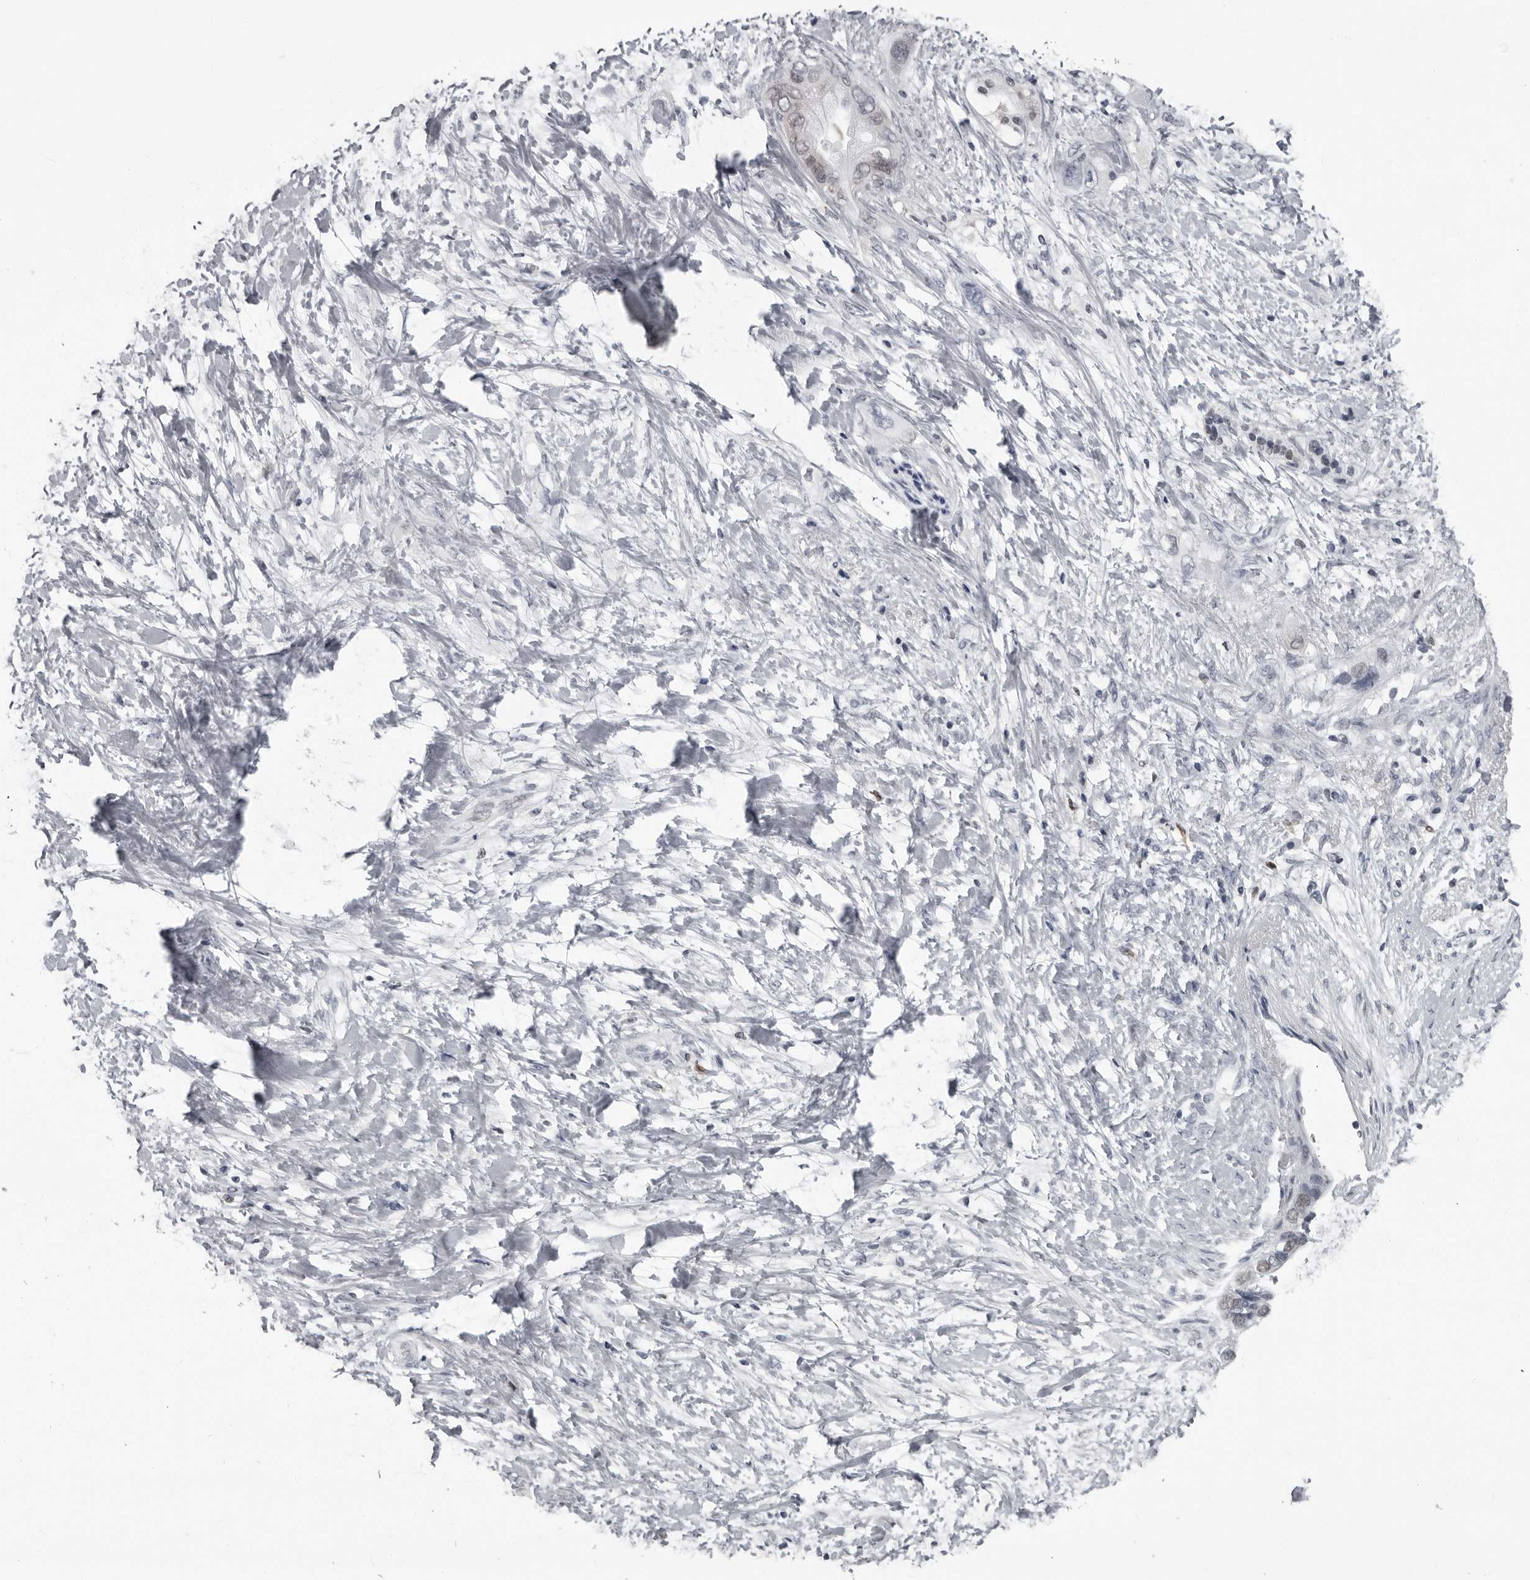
{"staining": {"intensity": "negative", "quantity": "none", "location": "none"}, "tissue": "pancreatic cancer", "cell_type": "Tumor cells", "image_type": "cancer", "snomed": [{"axis": "morphology", "description": "Adenocarcinoma, NOS"}, {"axis": "topography", "description": "Pancreas"}], "caption": "DAB (3,3'-diaminobenzidine) immunohistochemical staining of pancreatic adenocarcinoma demonstrates no significant expression in tumor cells.", "gene": "LZIC", "patient": {"sex": "female", "age": 56}}